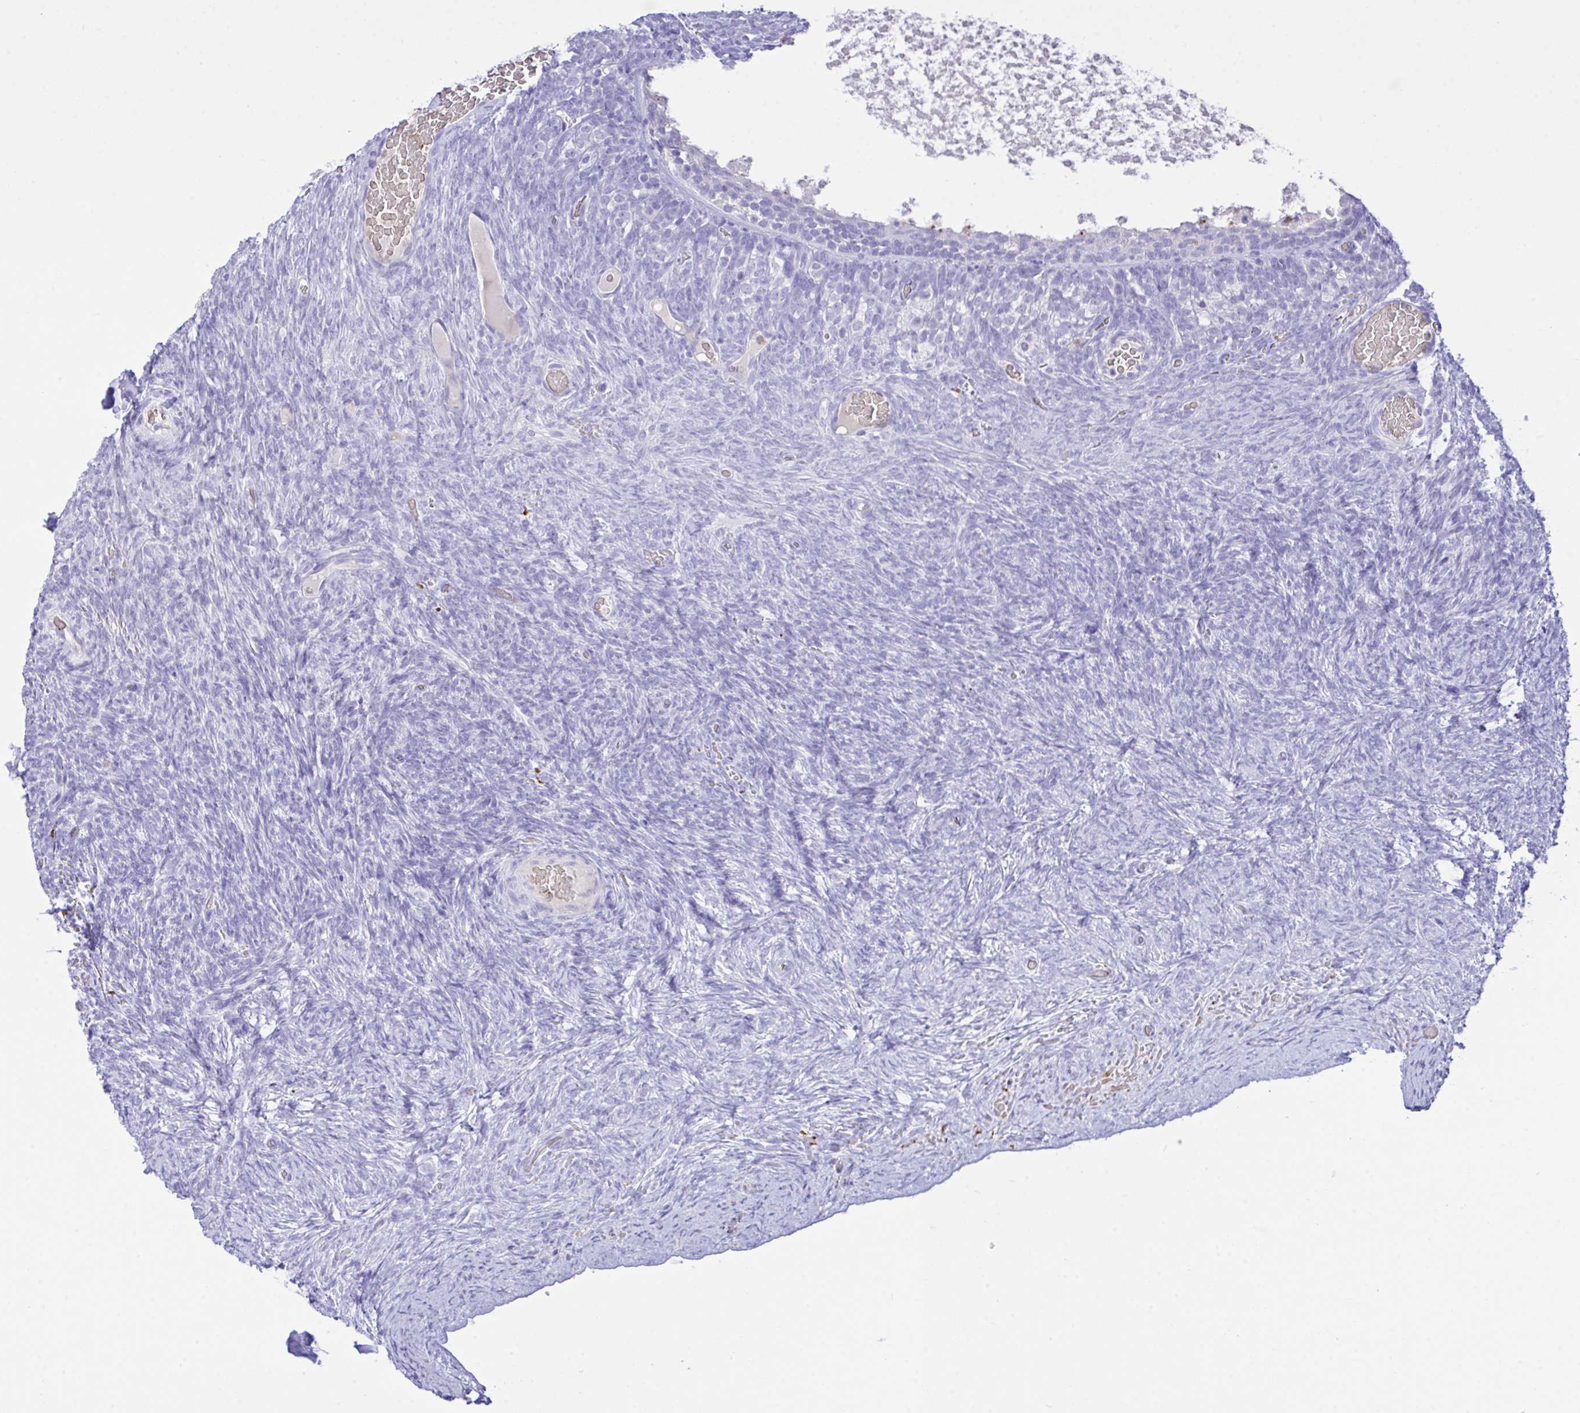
{"staining": {"intensity": "negative", "quantity": "none", "location": "none"}, "tissue": "ovary", "cell_type": "Ovarian stroma cells", "image_type": "normal", "snomed": [{"axis": "morphology", "description": "Normal tissue, NOS"}, {"axis": "topography", "description": "Ovary"}], "caption": "DAB (3,3'-diaminobenzidine) immunohistochemical staining of normal ovary demonstrates no significant expression in ovarian stroma cells.", "gene": "ZNF221", "patient": {"sex": "female", "age": 34}}